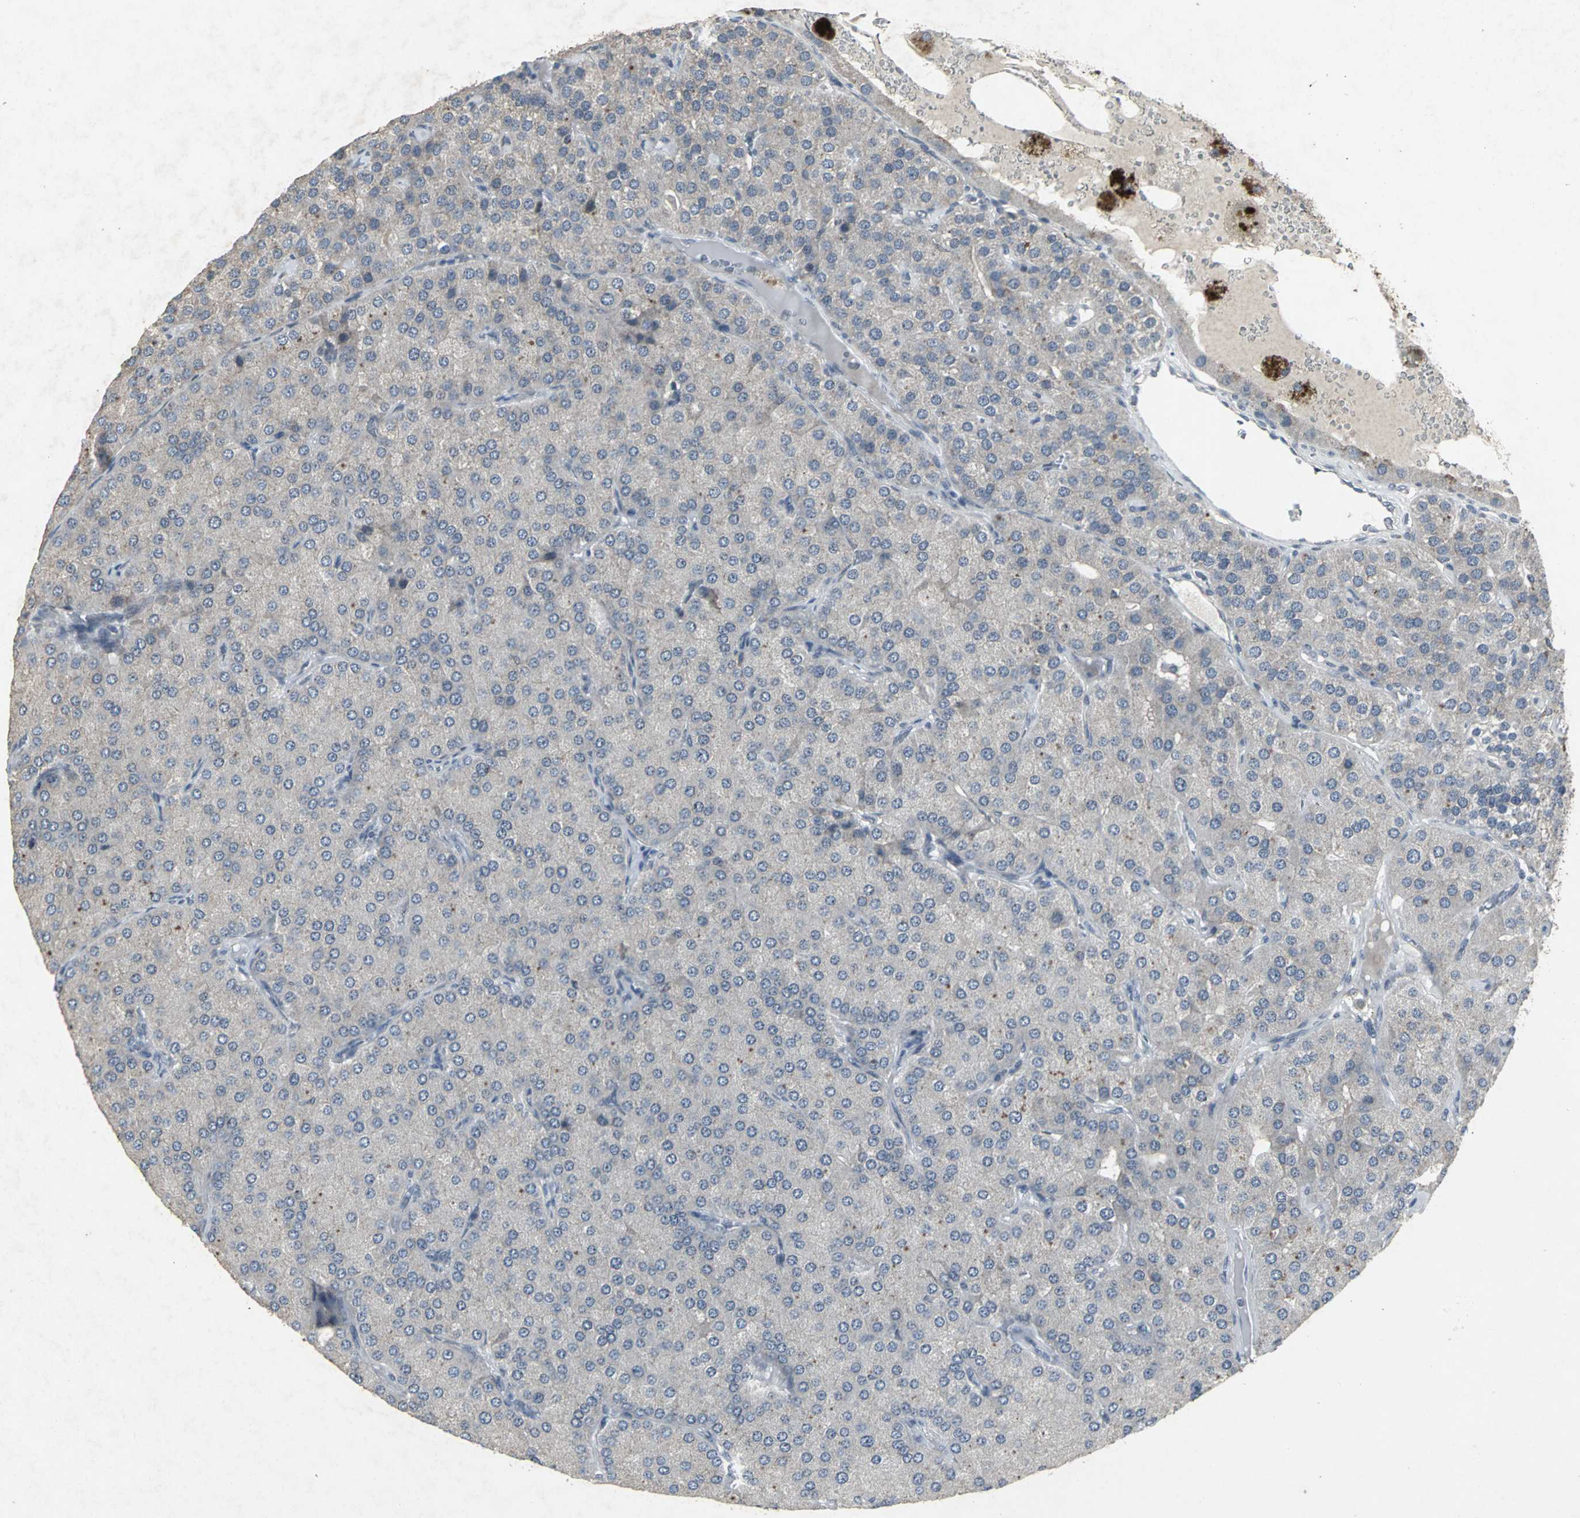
{"staining": {"intensity": "negative", "quantity": "none", "location": "none"}, "tissue": "parathyroid gland", "cell_type": "Glandular cells", "image_type": "normal", "snomed": [{"axis": "morphology", "description": "Normal tissue, NOS"}, {"axis": "morphology", "description": "Adenoma, NOS"}, {"axis": "topography", "description": "Parathyroid gland"}], "caption": "DAB (3,3'-diaminobenzidine) immunohistochemical staining of normal parathyroid gland exhibits no significant staining in glandular cells. (DAB (3,3'-diaminobenzidine) immunohistochemistry, high magnification).", "gene": "BMP4", "patient": {"sex": "female", "age": 86}}